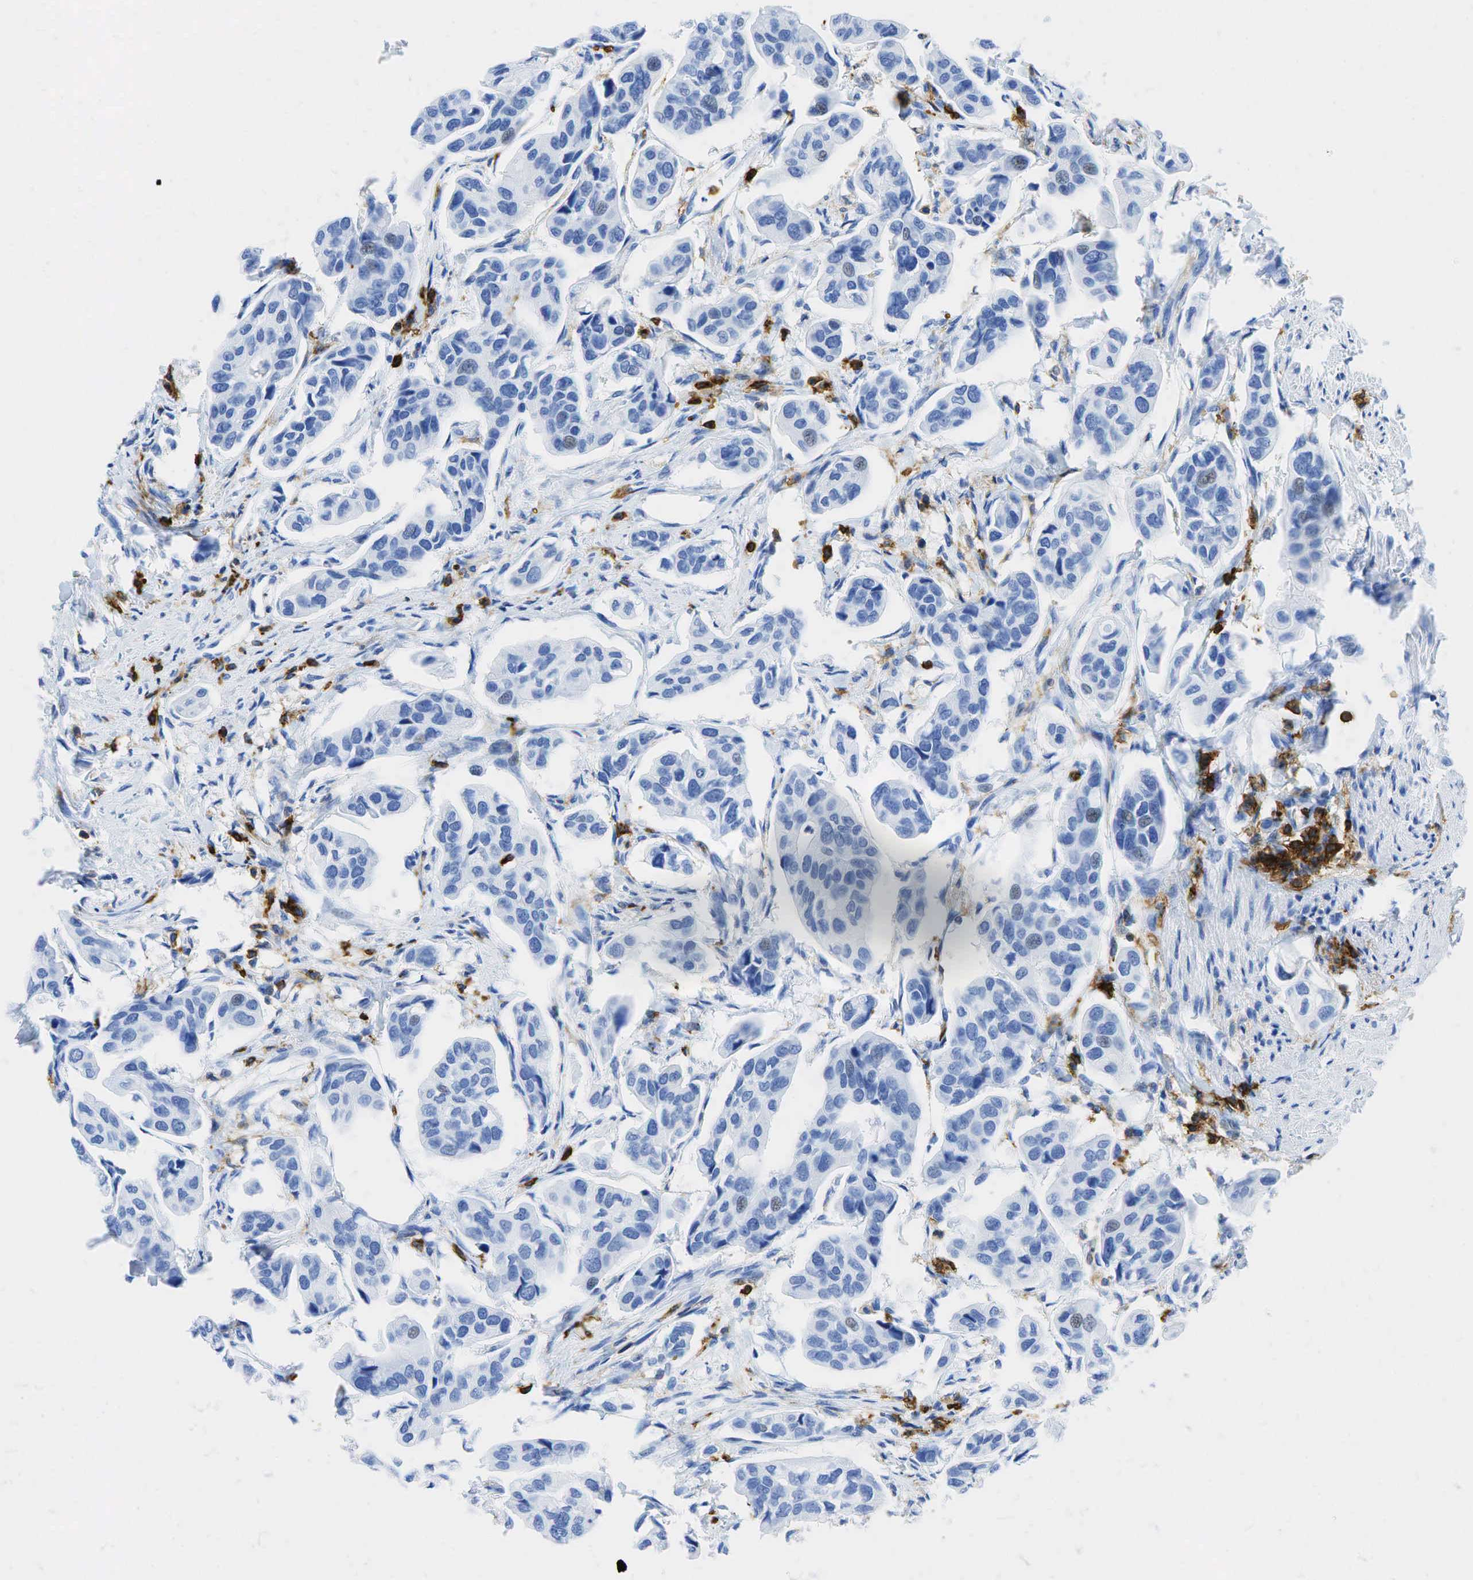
{"staining": {"intensity": "weak", "quantity": "<25%", "location": "nuclear"}, "tissue": "urothelial cancer", "cell_type": "Tumor cells", "image_type": "cancer", "snomed": [{"axis": "morphology", "description": "Adenocarcinoma, NOS"}, {"axis": "topography", "description": "Urinary bladder"}], "caption": "Immunohistochemistry (IHC) of human adenocarcinoma reveals no positivity in tumor cells. (DAB (3,3'-diaminobenzidine) immunohistochemistry visualized using brightfield microscopy, high magnification).", "gene": "PTPRC", "patient": {"sex": "male", "age": 61}}